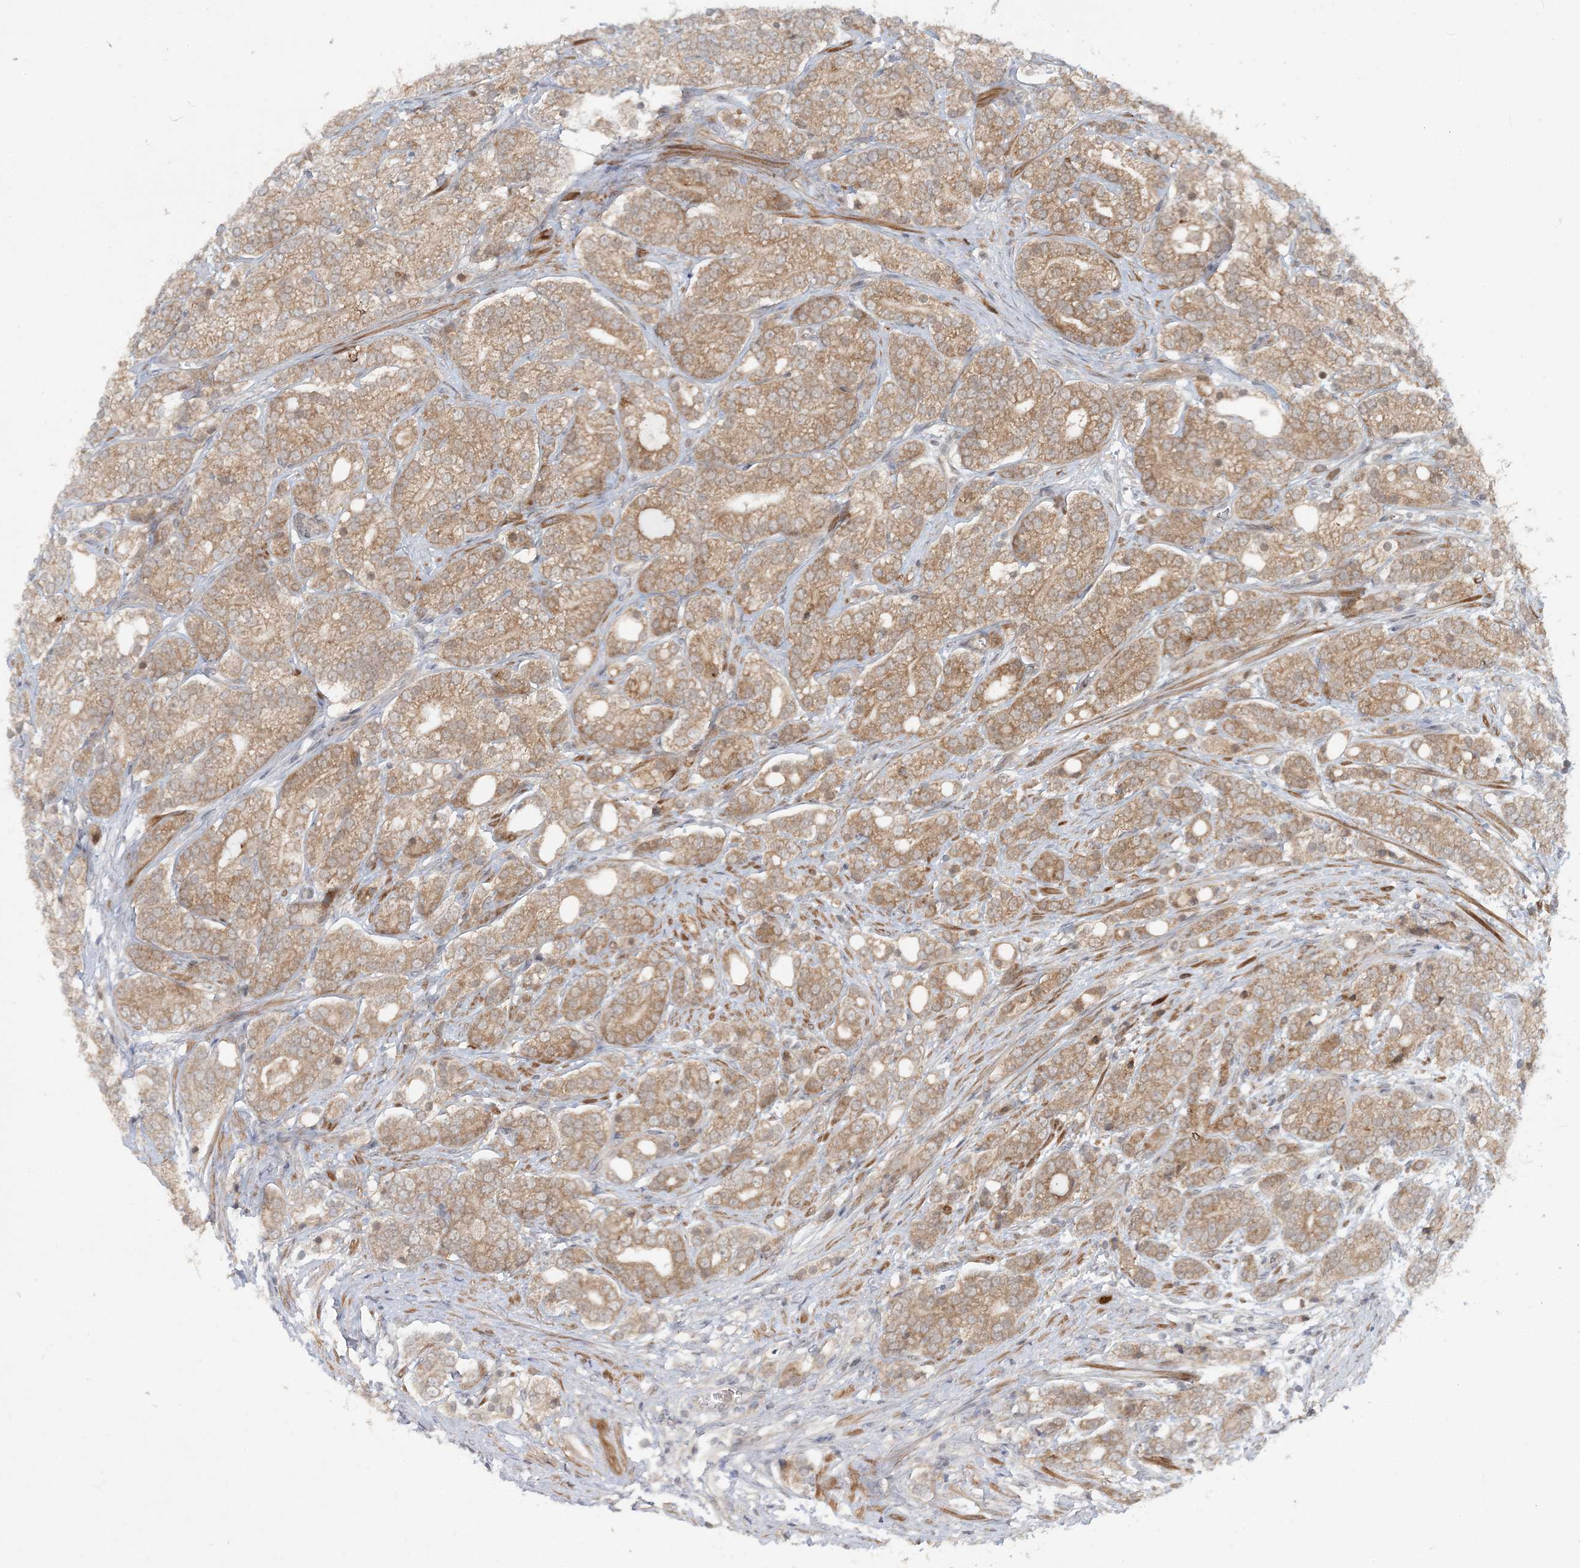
{"staining": {"intensity": "moderate", "quantity": ">75%", "location": "cytoplasmic/membranous"}, "tissue": "prostate cancer", "cell_type": "Tumor cells", "image_type": "cancer", "snomed": [{"axis": "morphology", "description": "Adenocarcinoma, High grade"}, {"axis": "topography", "description": "Prostate"}], "caption": "Moderate cytoplasmic/membranous positivity for a protein is identified in about >75% of tumor cells of adenocarcinoma (high-grade) (prostate) using immunohistochemistry (IHC).", "gene": "UBR3", "patient": {"sex": "male", "age": 57}}